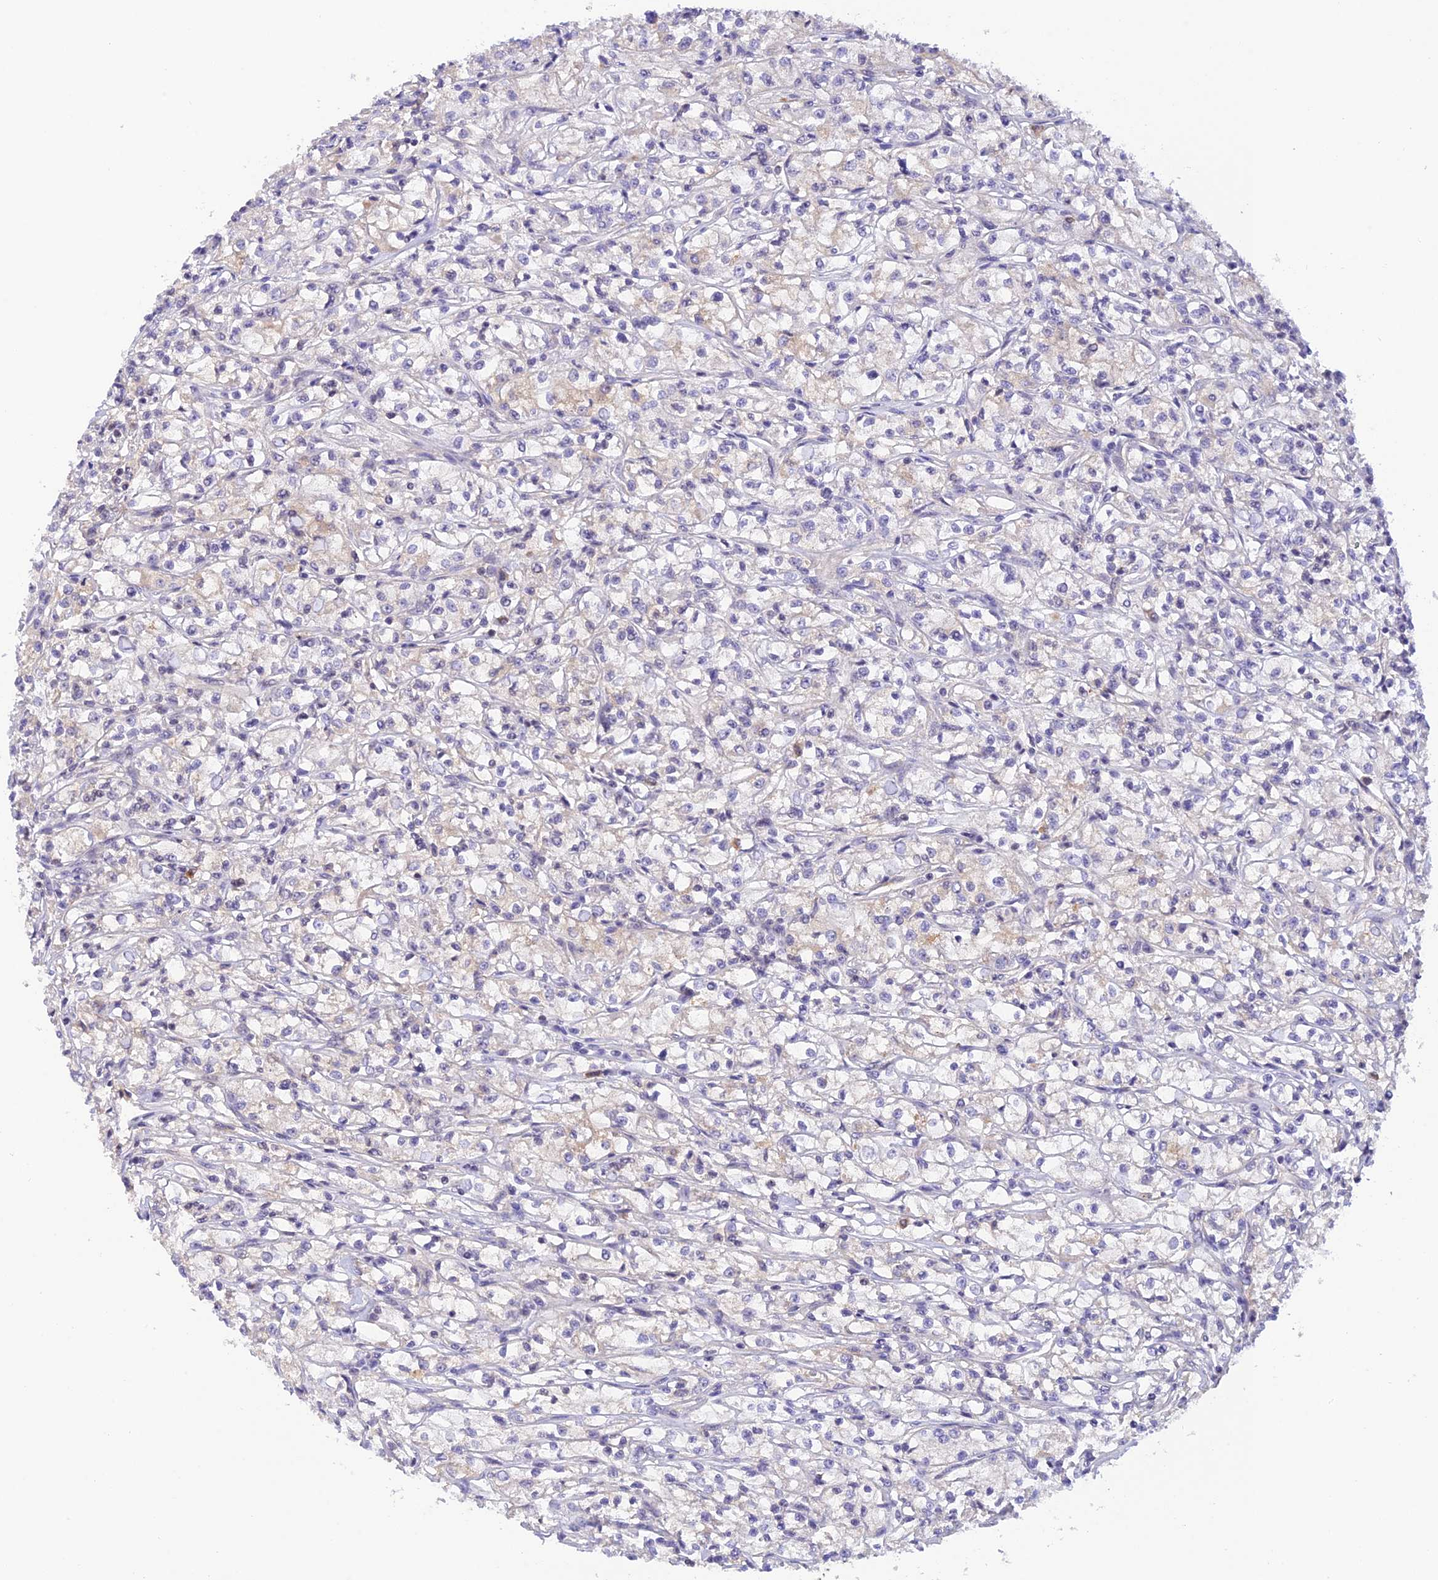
{"staining": {"intensity": "negative", "quantity": "none", "location": "none"}, "tissue": "renal cancer", "cell_type": "Tumor cells", "image_type": "cancer", "snomed": [{"axis": "morphology", "description": "Adenocarcinoma, NOS"}, {"axis": "topography", "description": "Kidney"}], "caption": "High power microscopy micrograph of an IHC micrograph of renal cancer (adenocarcinoma), revealing no significant positivity in tumor cells. Brightfield microscopy of IHC stained with DAB (3,3'-diaminobenzidine) (brown) and hematoxylin (blue), captured at high magnification.", "gene": "THAP11", "patient": {"sex": "female", "age": 59}}